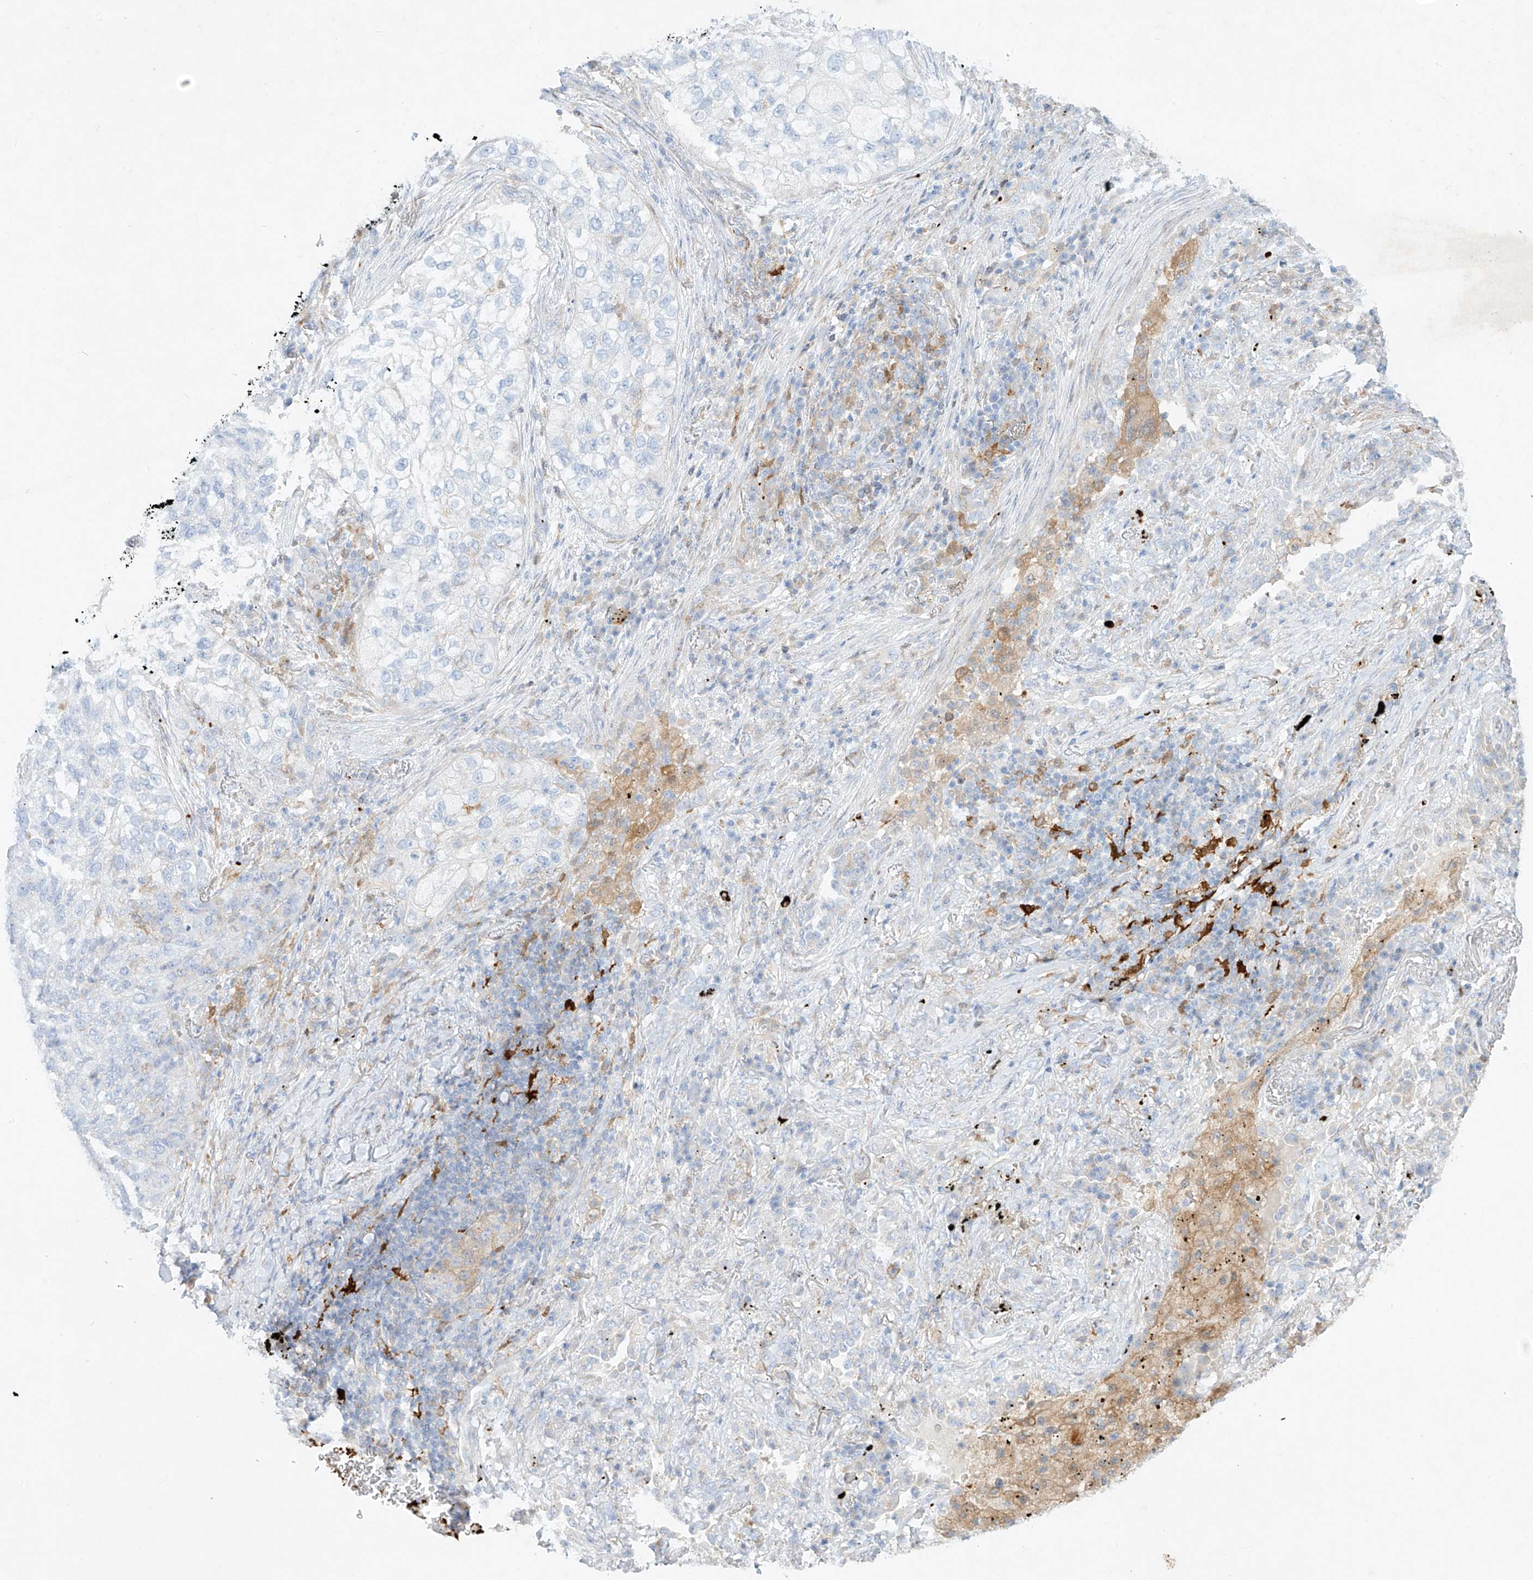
{"staining": {"intensity": "negative", "quantity": "none", "location": "none"}, "tissue": "lung cancer", "cell_type": "Tumor cells", "image_type": "cancer", "snomed": [{"axis": "morphology", "description": "Squamous cell carcinoma, NOS"}, {"axis": "topography", "description": "Lung"}], "caption": "Immunohistochemical staining of squamous cell carcinoma (lung) shows no significant staining in tumor cells.", "gene": "PLEK", "patient": {"sex": "female", "age": 63}}